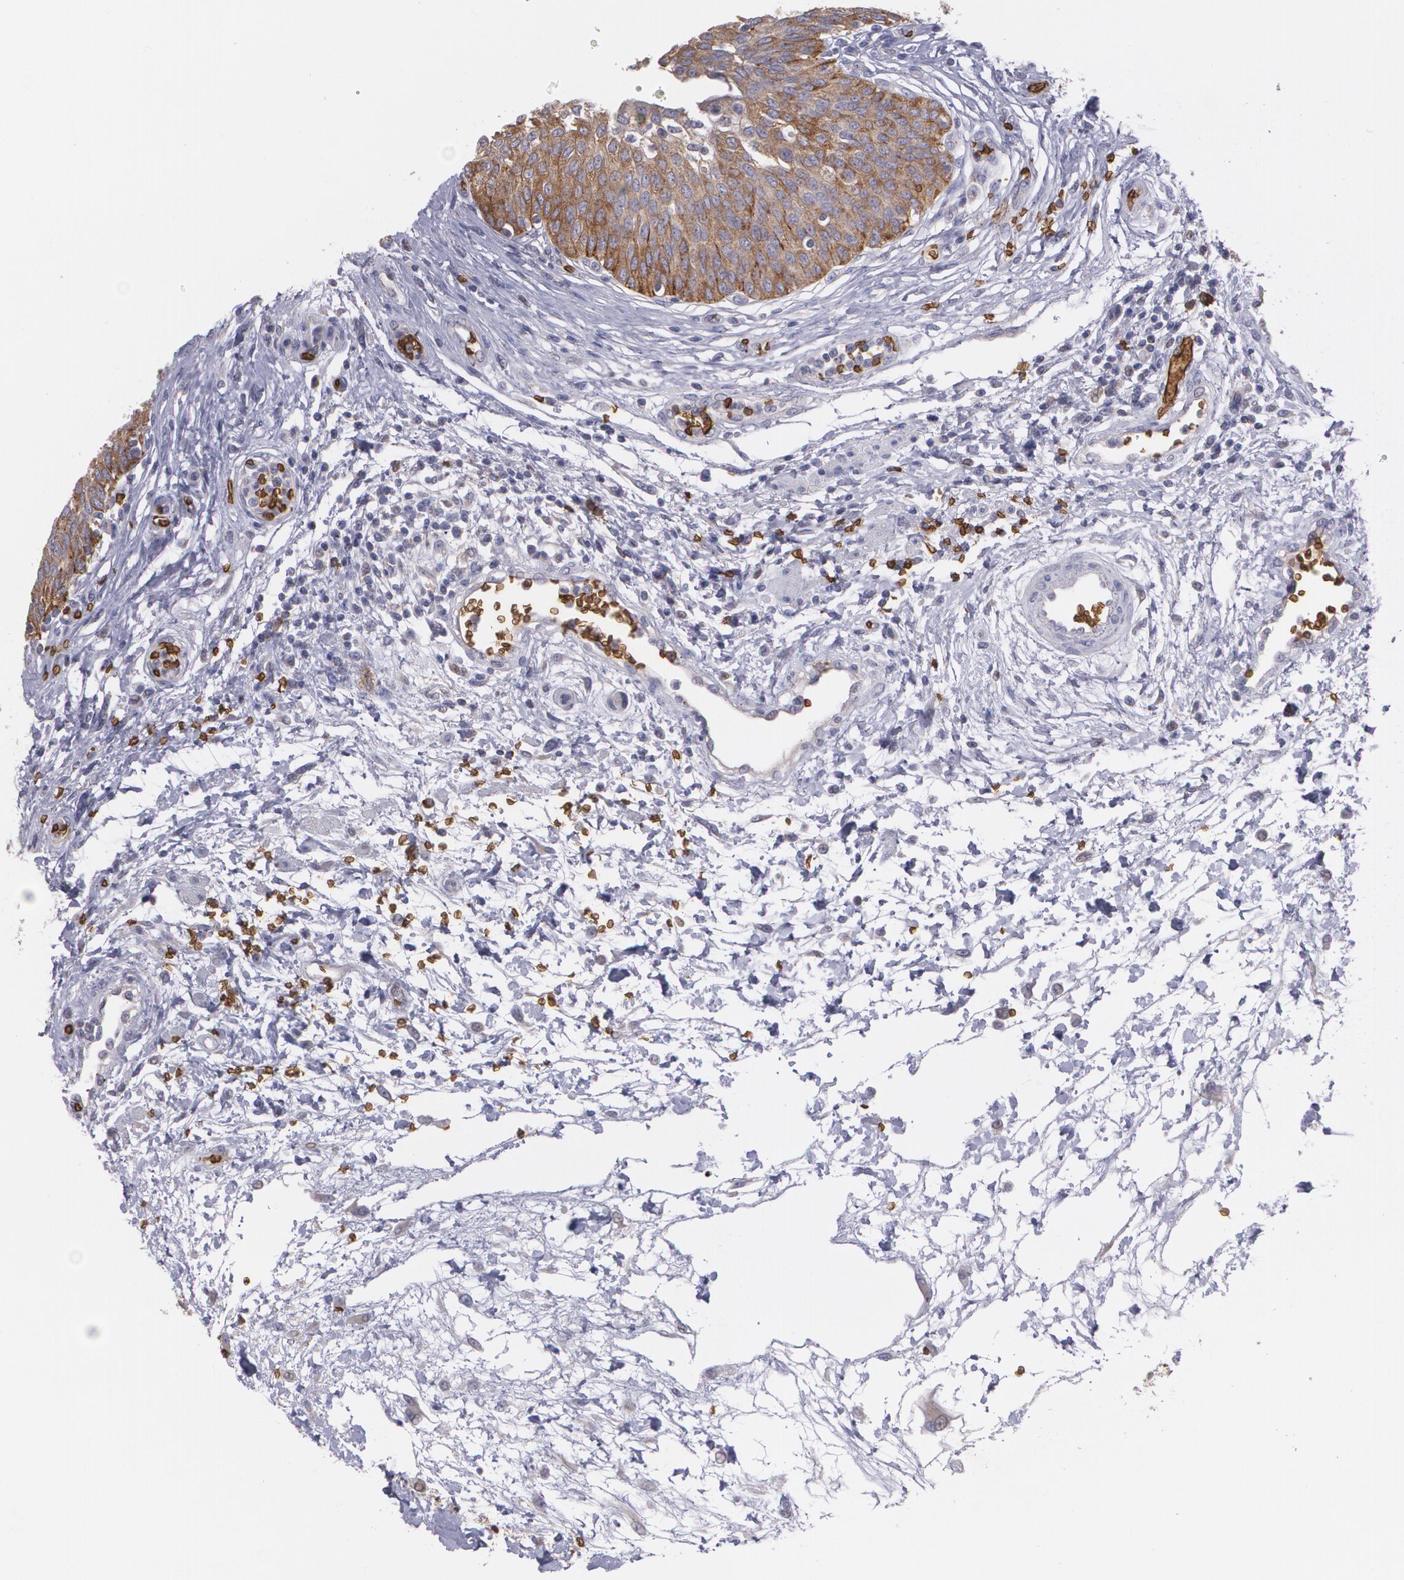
{"staining": {"intensity": "moderate", "quantity": ">75%", "location": "cytoplasmic/membranous"}, "tissue": "urinary bladder", "cell_type": "Urothelial cells", "image_type": "normal", "snomed": [{"axis": "morphology", "description": "Normal tissue, NOS"}, {"axis": "topography", "description": "Smooth muscle"}, {"axis": "topography", "description": "Urinary bladder"}], "caption": "A brown stain highlights moderate cytoplasmic/membranous staining of a protein in urothelial cells of unremarkable human urinary bladder.", "gene": "SLC2A1", "patient": {"sex": "male", "age": 35}}